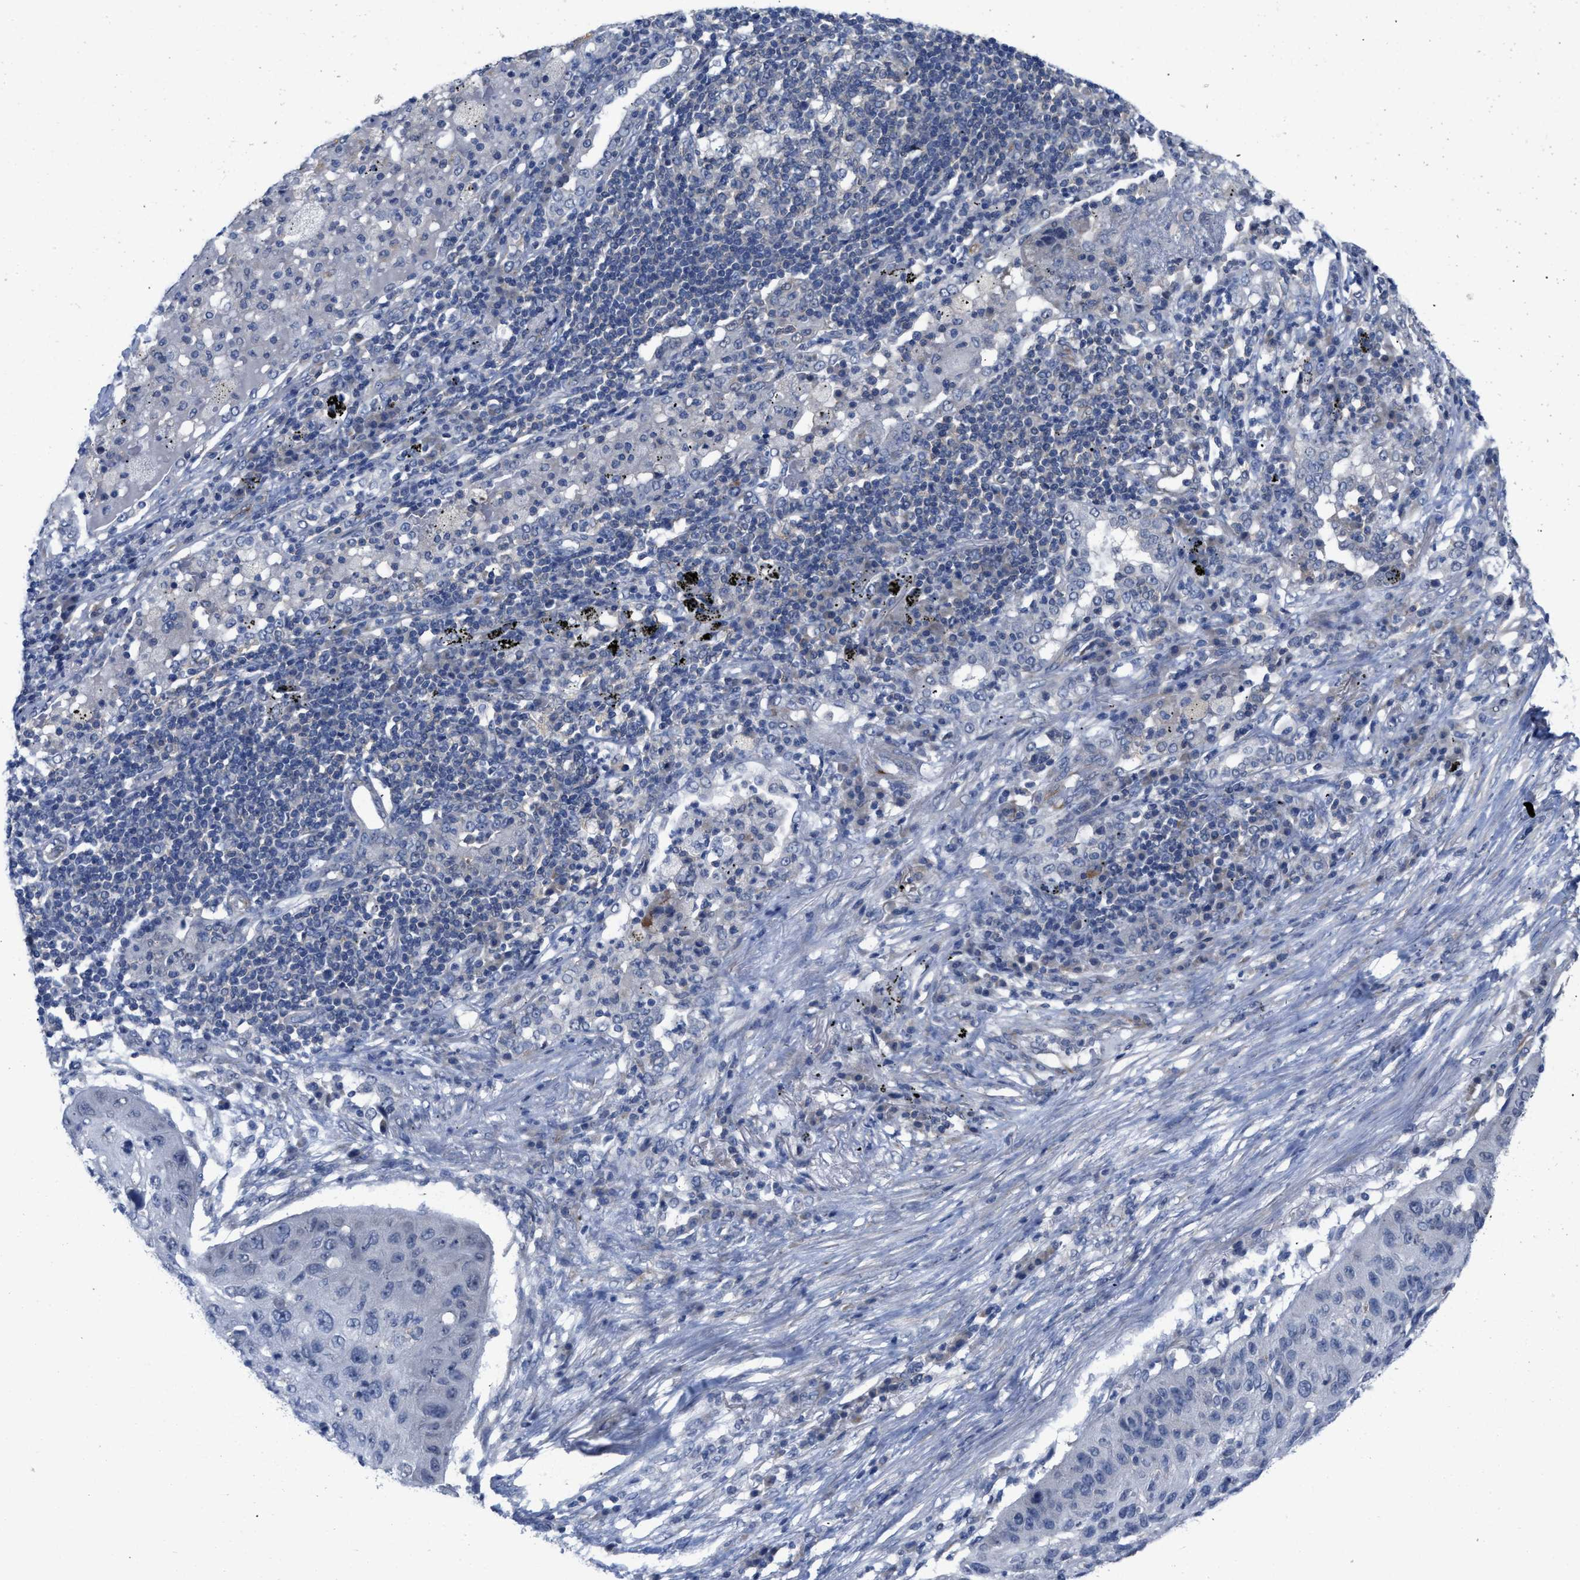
{"staining": {"intensity": "negative", "quantity": "none", "location": "none"}, "tissue": "lung cancer", "cell_type": "Tumor cells", "image_type": "cancer", "snomed": [{"axis": "morphology", "description": "Squamous cell carcinoma, NOS"}, {"axis": "topography", "description": "Lung"}], "caption": "A histopathology image of lung squamous cell carcinoma stained for a protein displays no brown staining in tumor cells.", "gene": "TMEM131", "patient": {"sex": "female", "age": 63}}